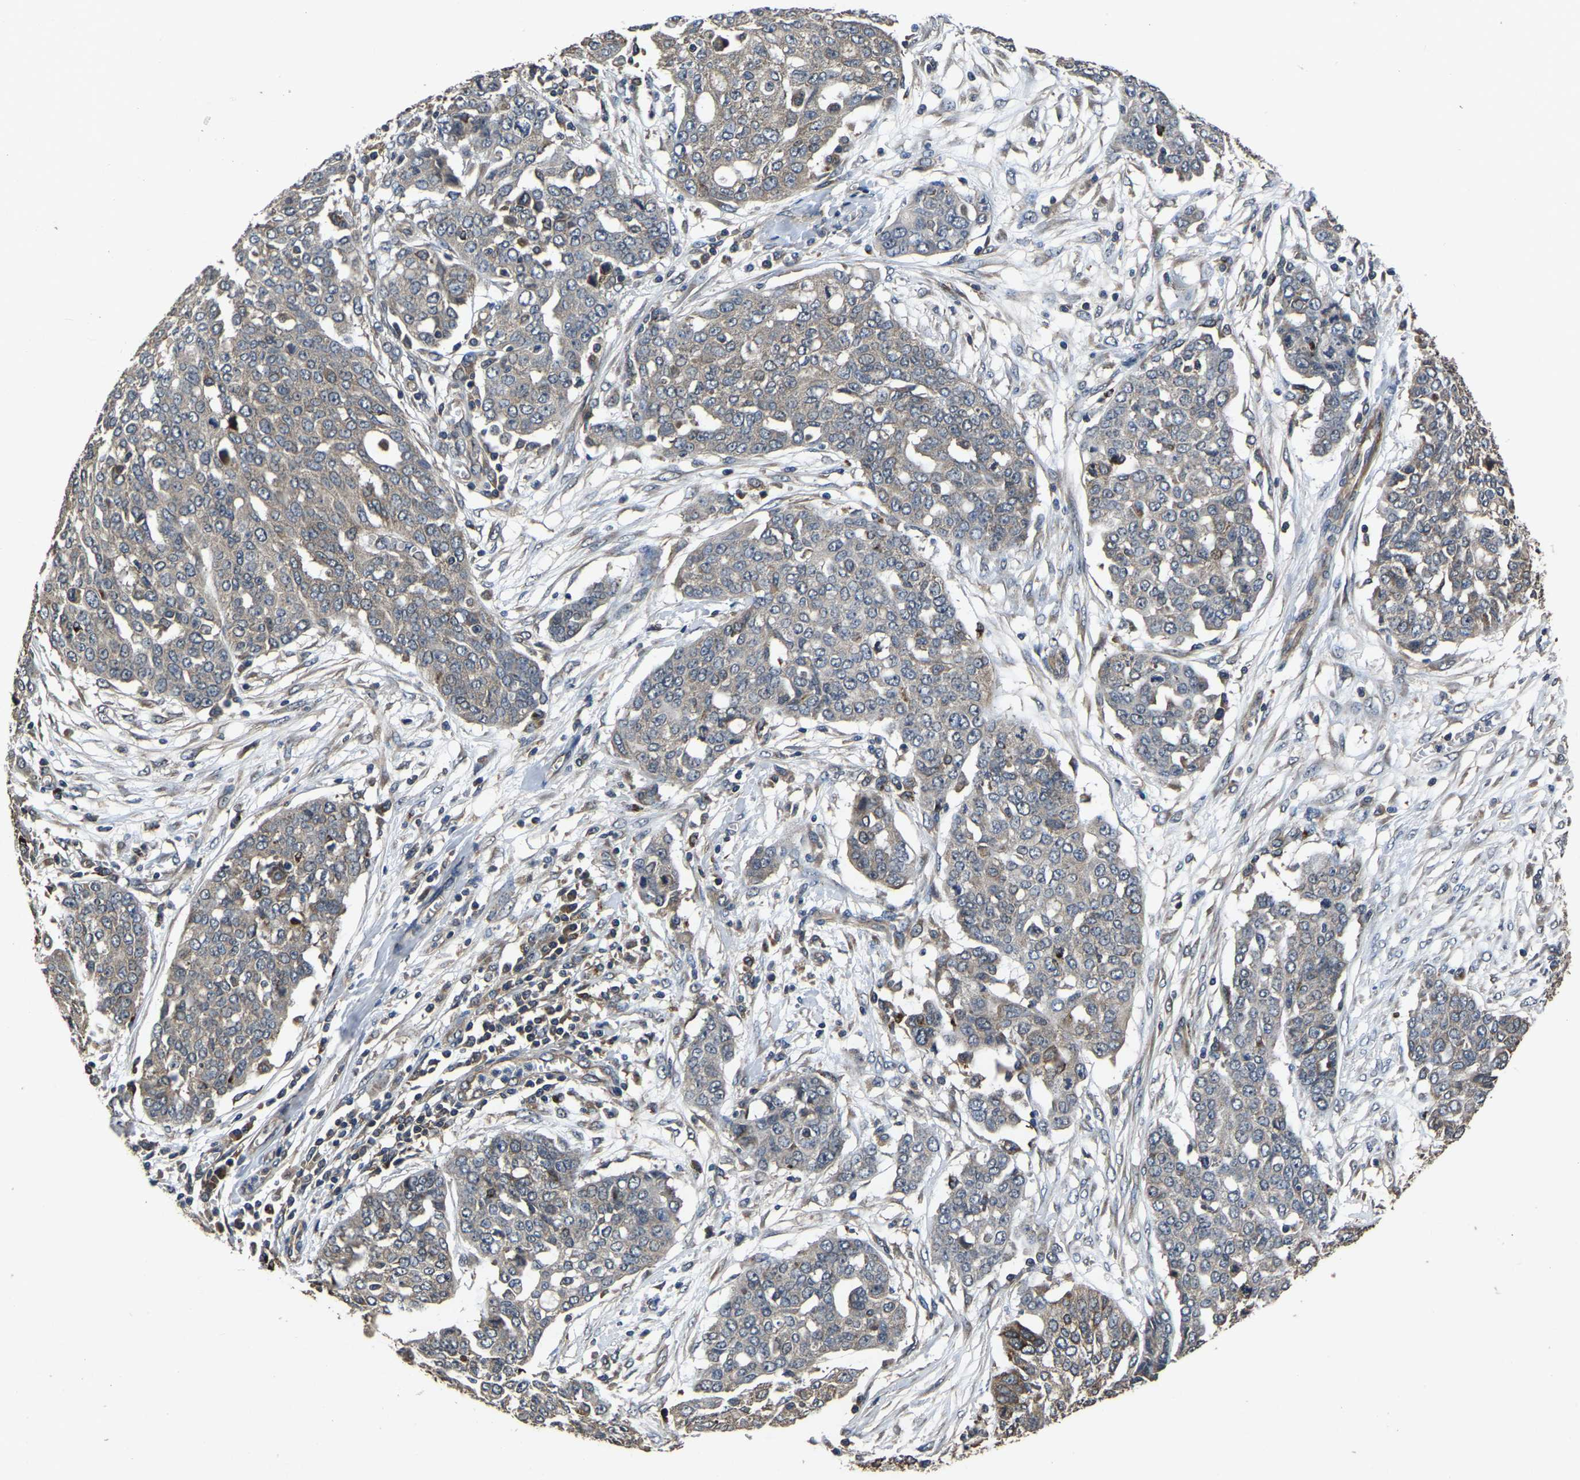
{"staining": {"intensity": "weak", "quantity": "25%-75%", "location": "cytoplasmic/membranous"}, "tissue": "ovarian cancer", "cell_type": "Tumor cells", "image_type": "cancer", "snomed": [{"axis": "morphology", "description": "Cystadenocarcinoma, serous, NOS"}, {"axis": "topography", "description": "Soft tissue"}, {"axis": "topography", "description": "Ovary"}], "caption": "Weak cytoplasmic/membranous expression for a protein is identified in about 25%-75% of tumor cells of ovarian cancer using IHC.", "gene": "CRYZL1", "patient": {"sex": "female", "age": 57}}